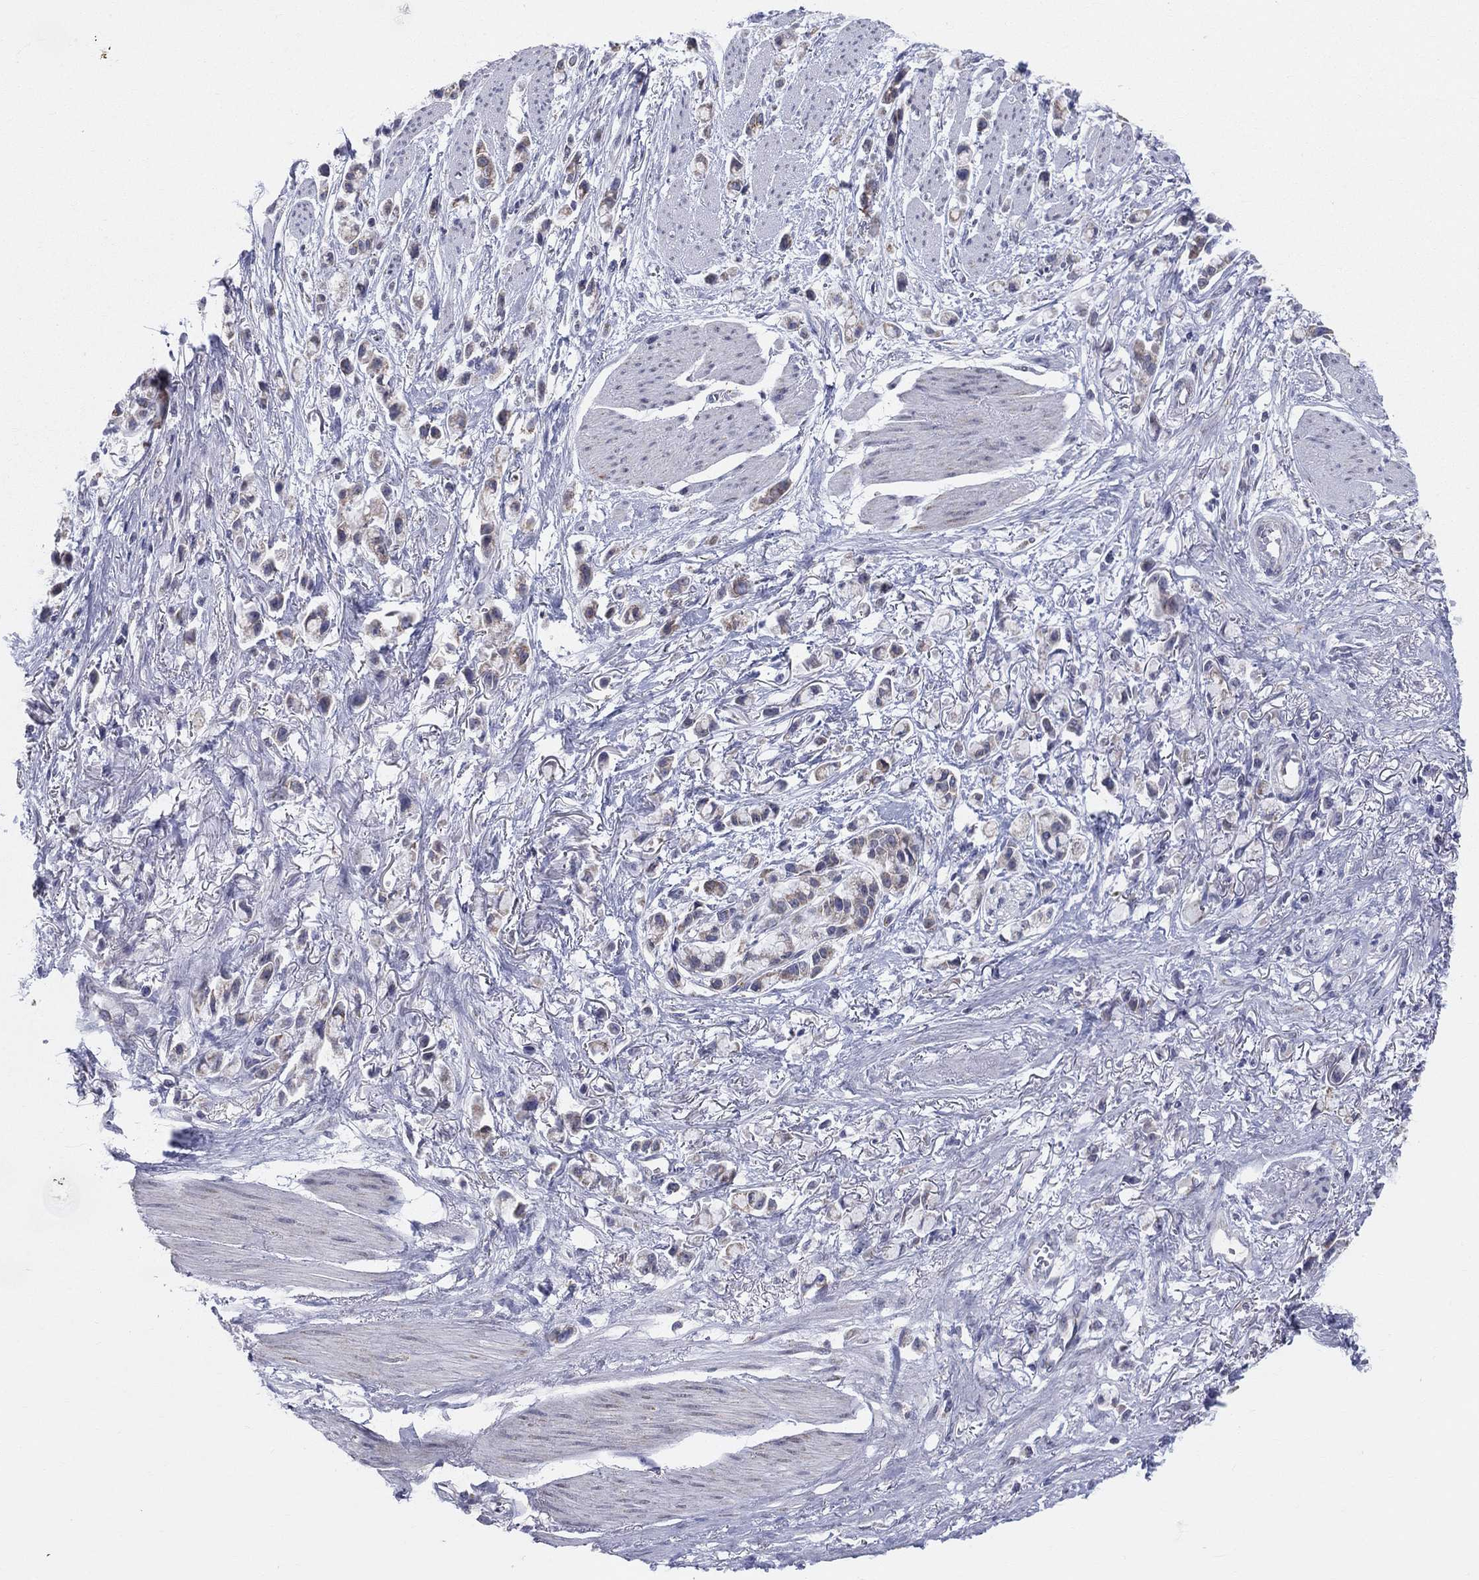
{"staining": {"intensity": "negative", "quantity": "none", "location": "none"}, "tissue": "stomach cancer", "cell_type": "Tumor cells", "image_type": "cancer", "snomed": [{"axis": "morphology", "description": "Adenocarcinoma, NOS"}, {"axis": "topography", "description": "Stomach"}], "caption": "Stomach cancer (adenocarcinoma) was stained to show a protein in brown. There is no significant positivity in tumor cells.", "gene": "KISS1R", "patient": {"sex": "female", "age": 81}}